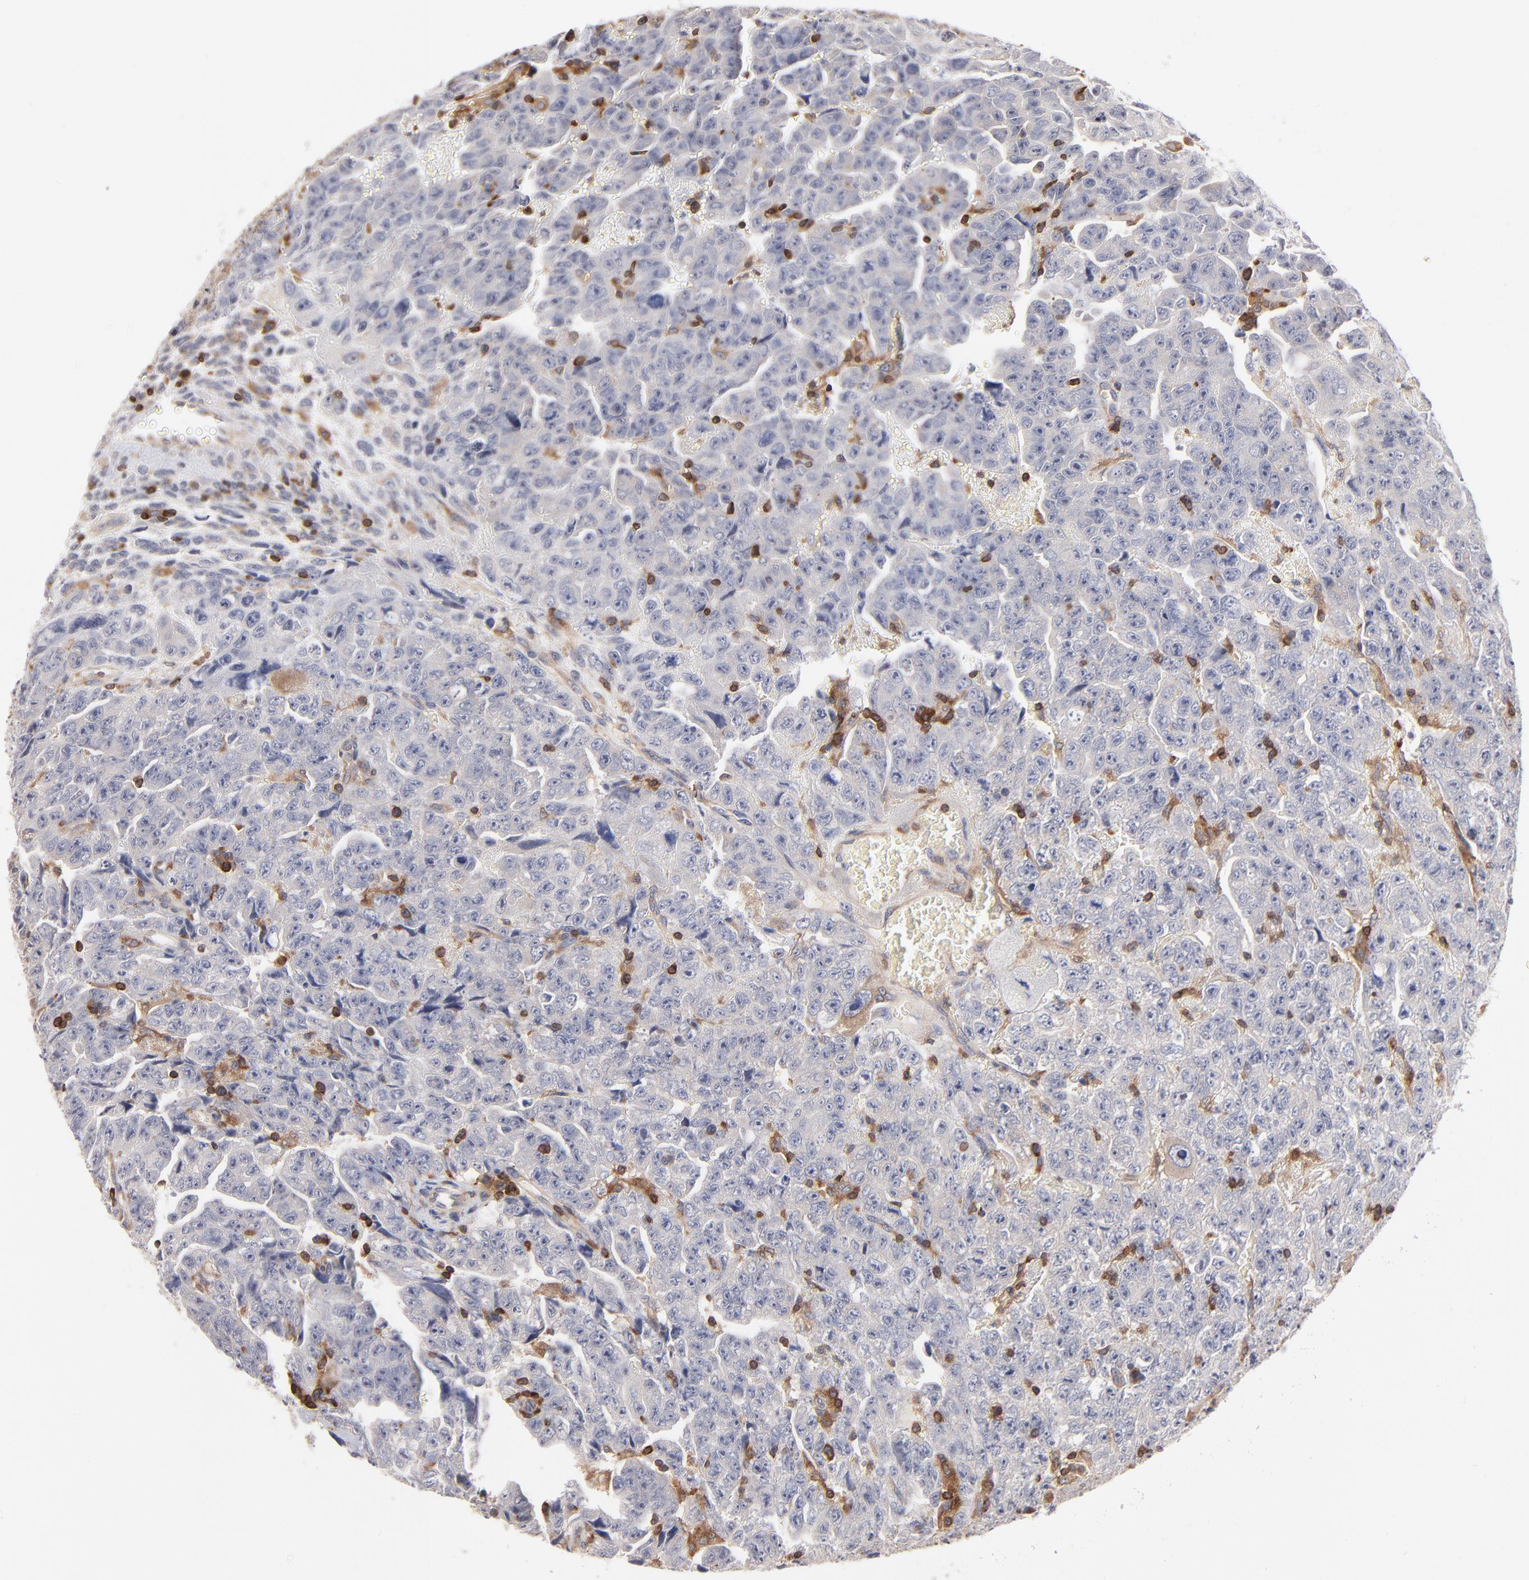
{"staining": {"intensity": "negative", "quantity": "none", "location": "none"}, "tissue": "testis cancer", "cell_type": "Tumor cells", "image_type": "cancer", "snomed": [{"axis": "morphology", "description": "Carcinoma, Embryonal, NOS"}, {"axis": "topography", "description": "Testis"}], "caption": "Testis embryonal carcinoma stained for a protein using immunohistochemistry displays no expression tumor cells.", "gene": "WIPF1", "patient": {"sex": "male", "age": 28}}